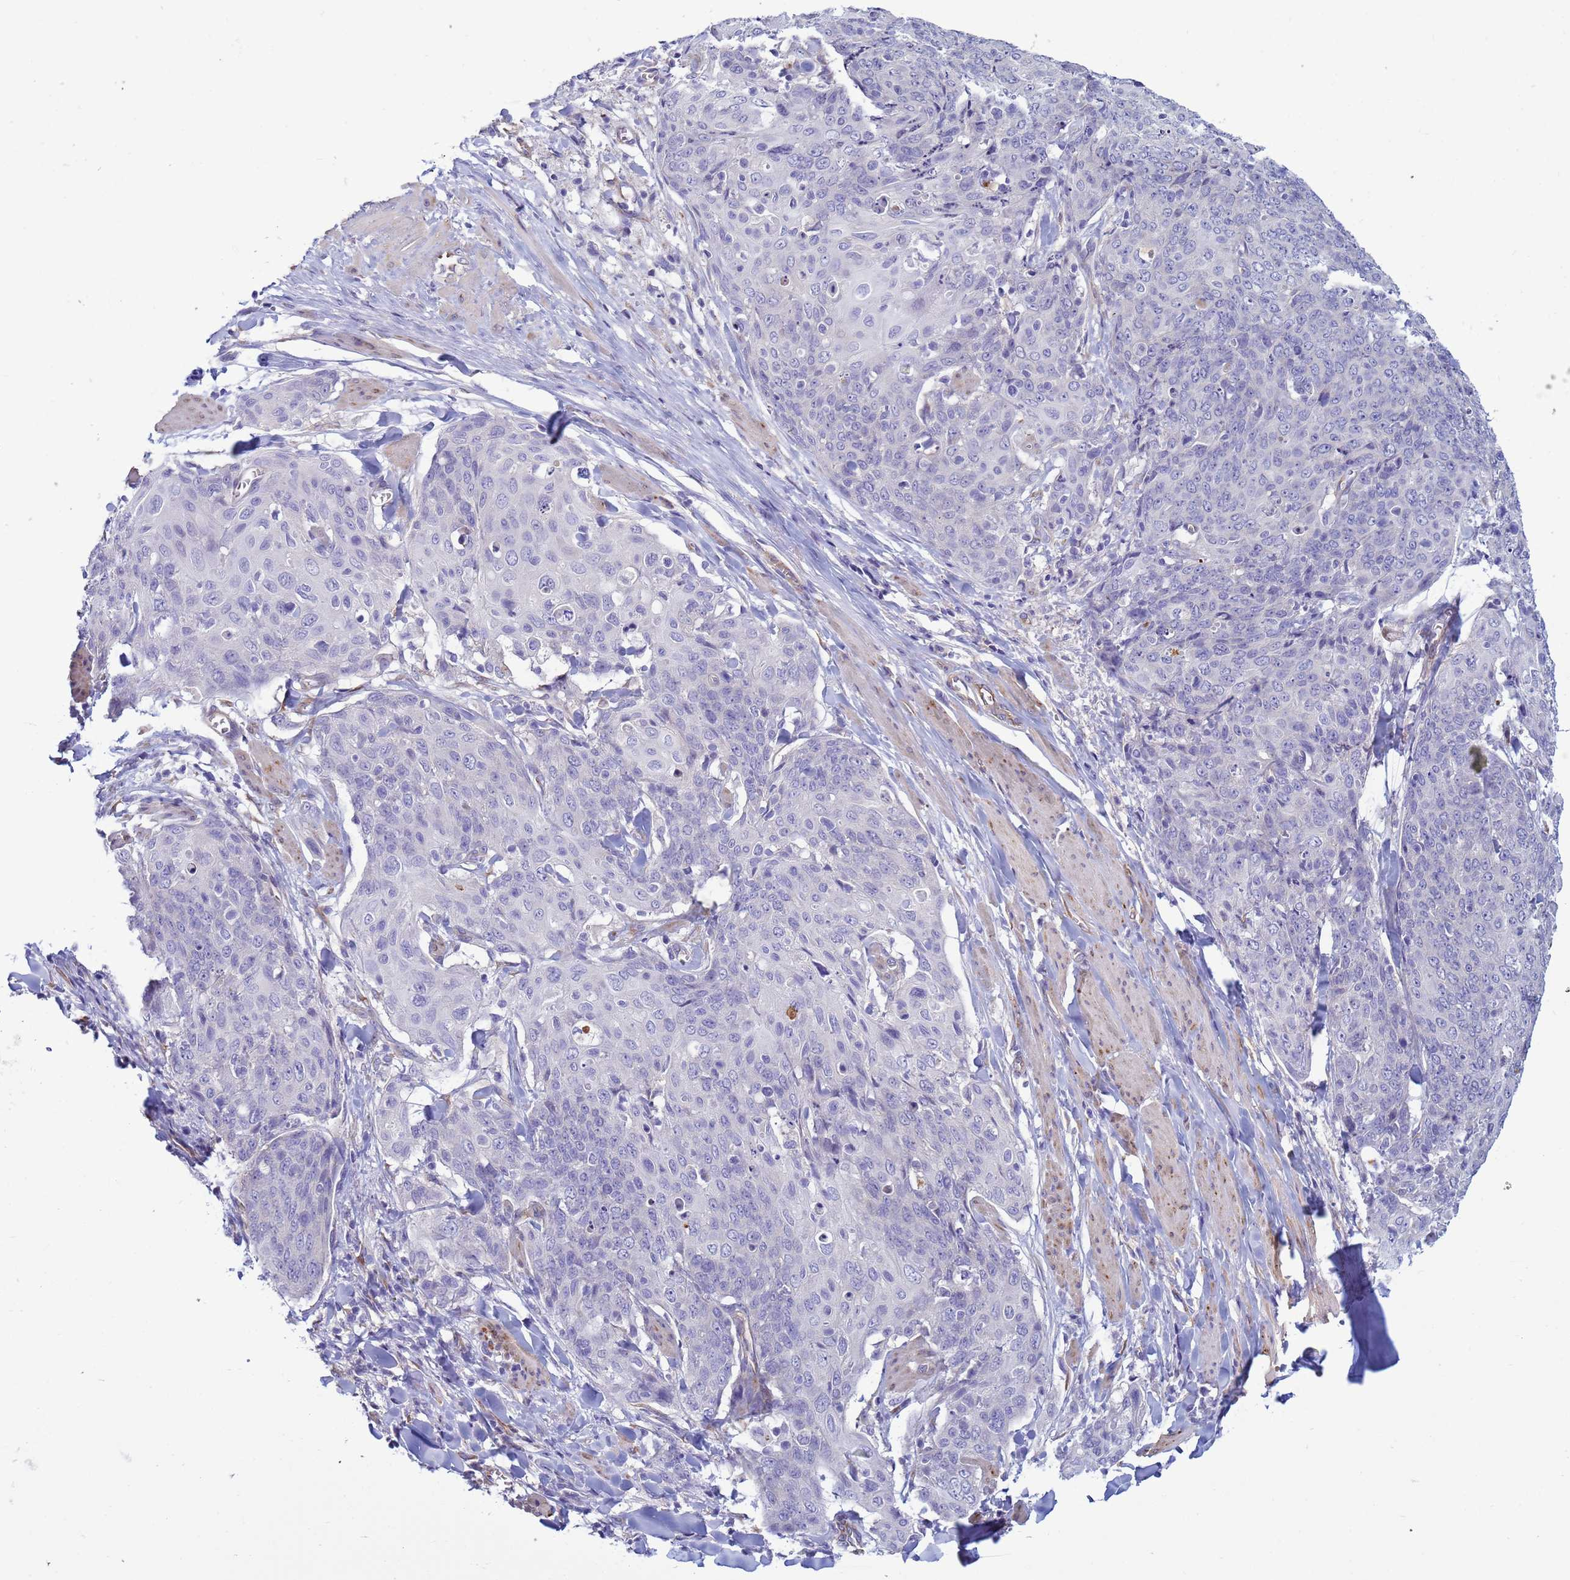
{"staining": {"intensity": "negative", "quantity": "none", "location": "none"}, "tissue": "skin cancer", "cell_type": "Tumor cells", "image_type": "cancer", "snomed": [{"axis": "morphology", "description": "Squamous cell carcinoma, NOS"}, {"axis": "topography", "description": "Skin"}, {"axis": "topography", "description": "Vulva"}], "caption": "Human squamous cell carcinoma (skin) stained for a protein using IHC displays no positivity in tumor cells.", "gene": "TRPC6", "patient": {"sex": "female", "age": 85}}